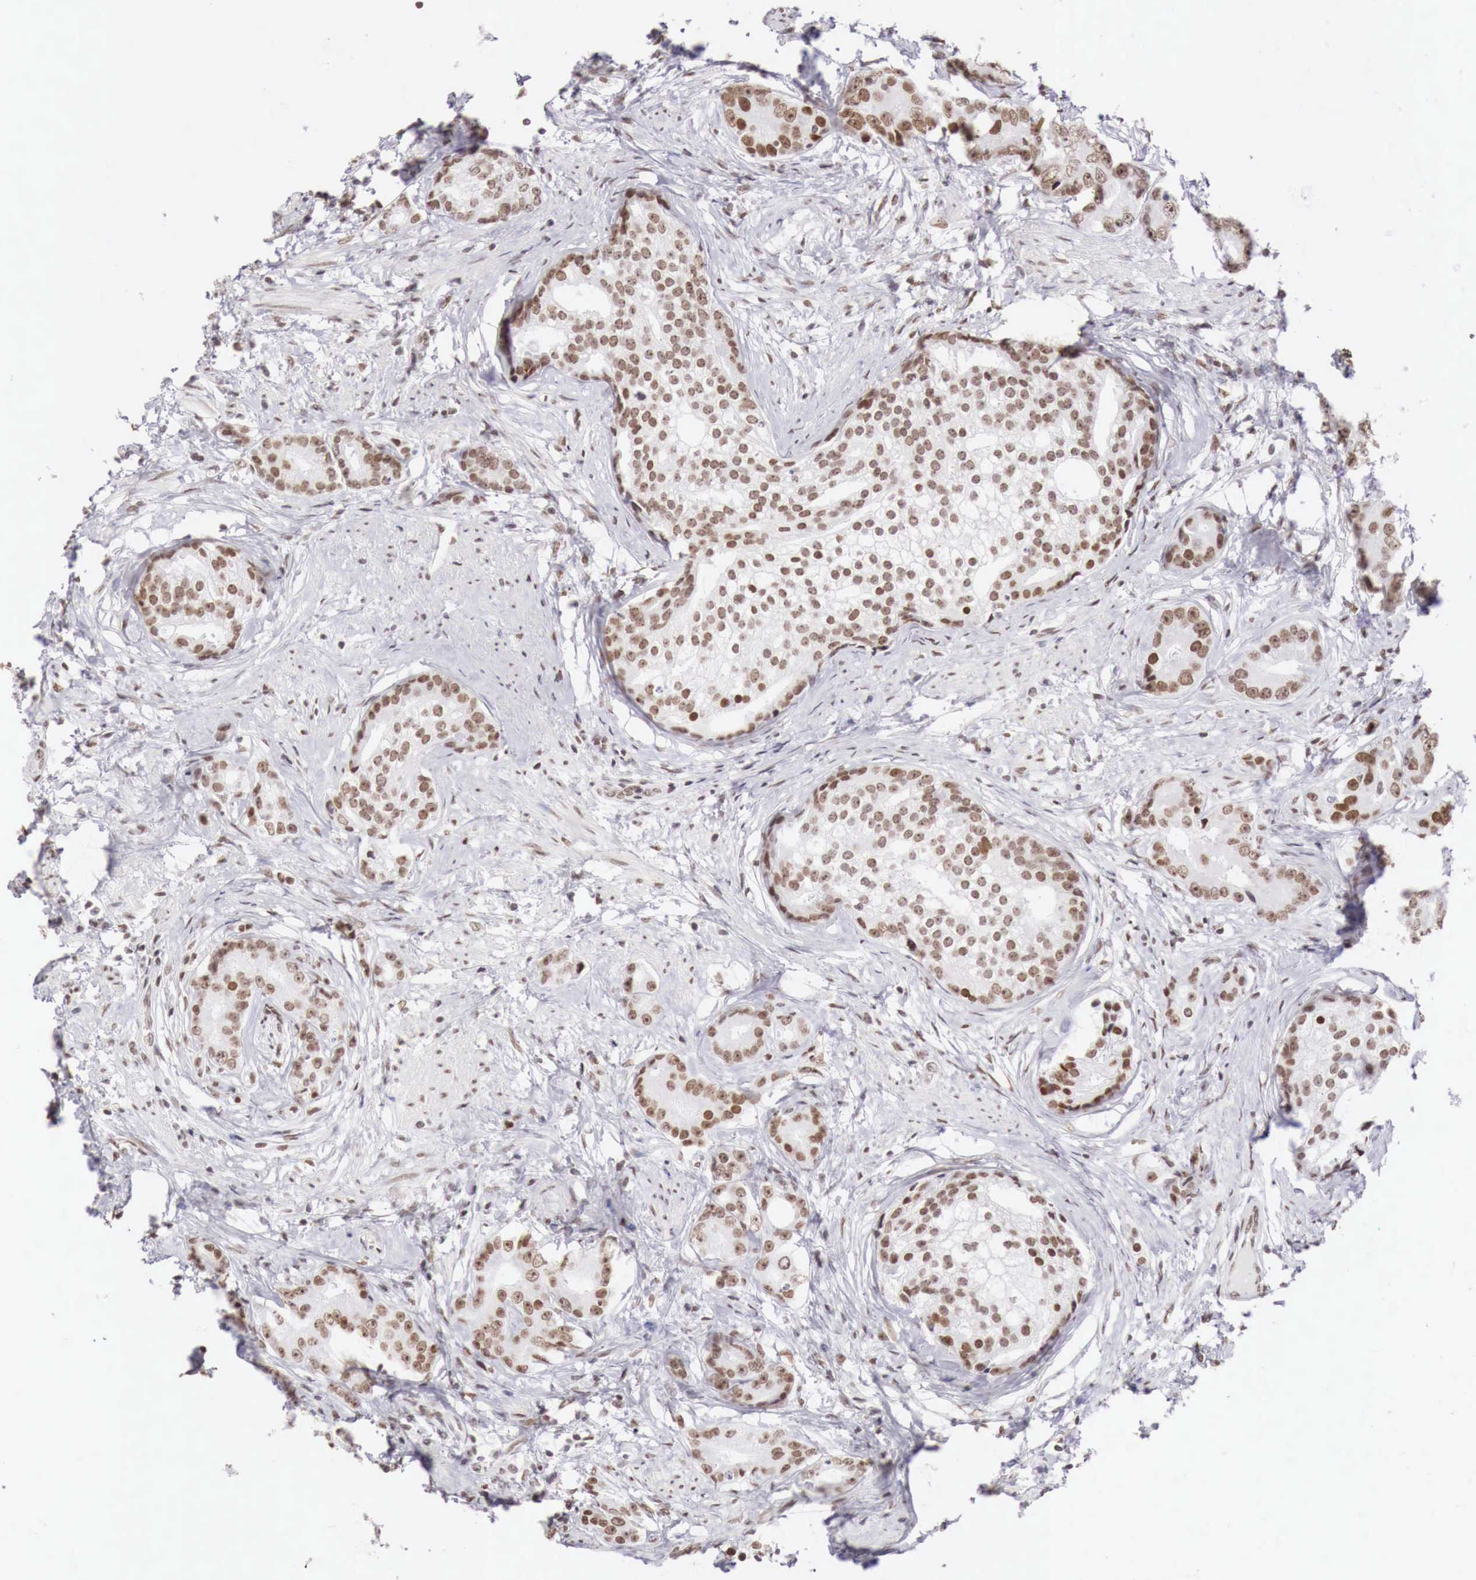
{"staining": {"intensity": "weak", "quantity": "25%-75%", "location": "nuclear"}, "tissue": "prostate cancer", "cell_type": "Tumor cells", "image_type": "cancer", "snomed": [{"axis": "morphology", "description": "Adenocarcinoma, Medium grade"}, {"axis": "topography", "description": "Prostate"}], "caption": "Prostate cancer stained for a protein (brown) displays weak nuclear positive positivity in about 25%-75% of tumor cells.", "gene": "PHF14", "patient": {"sex": "male", "age": 59}}